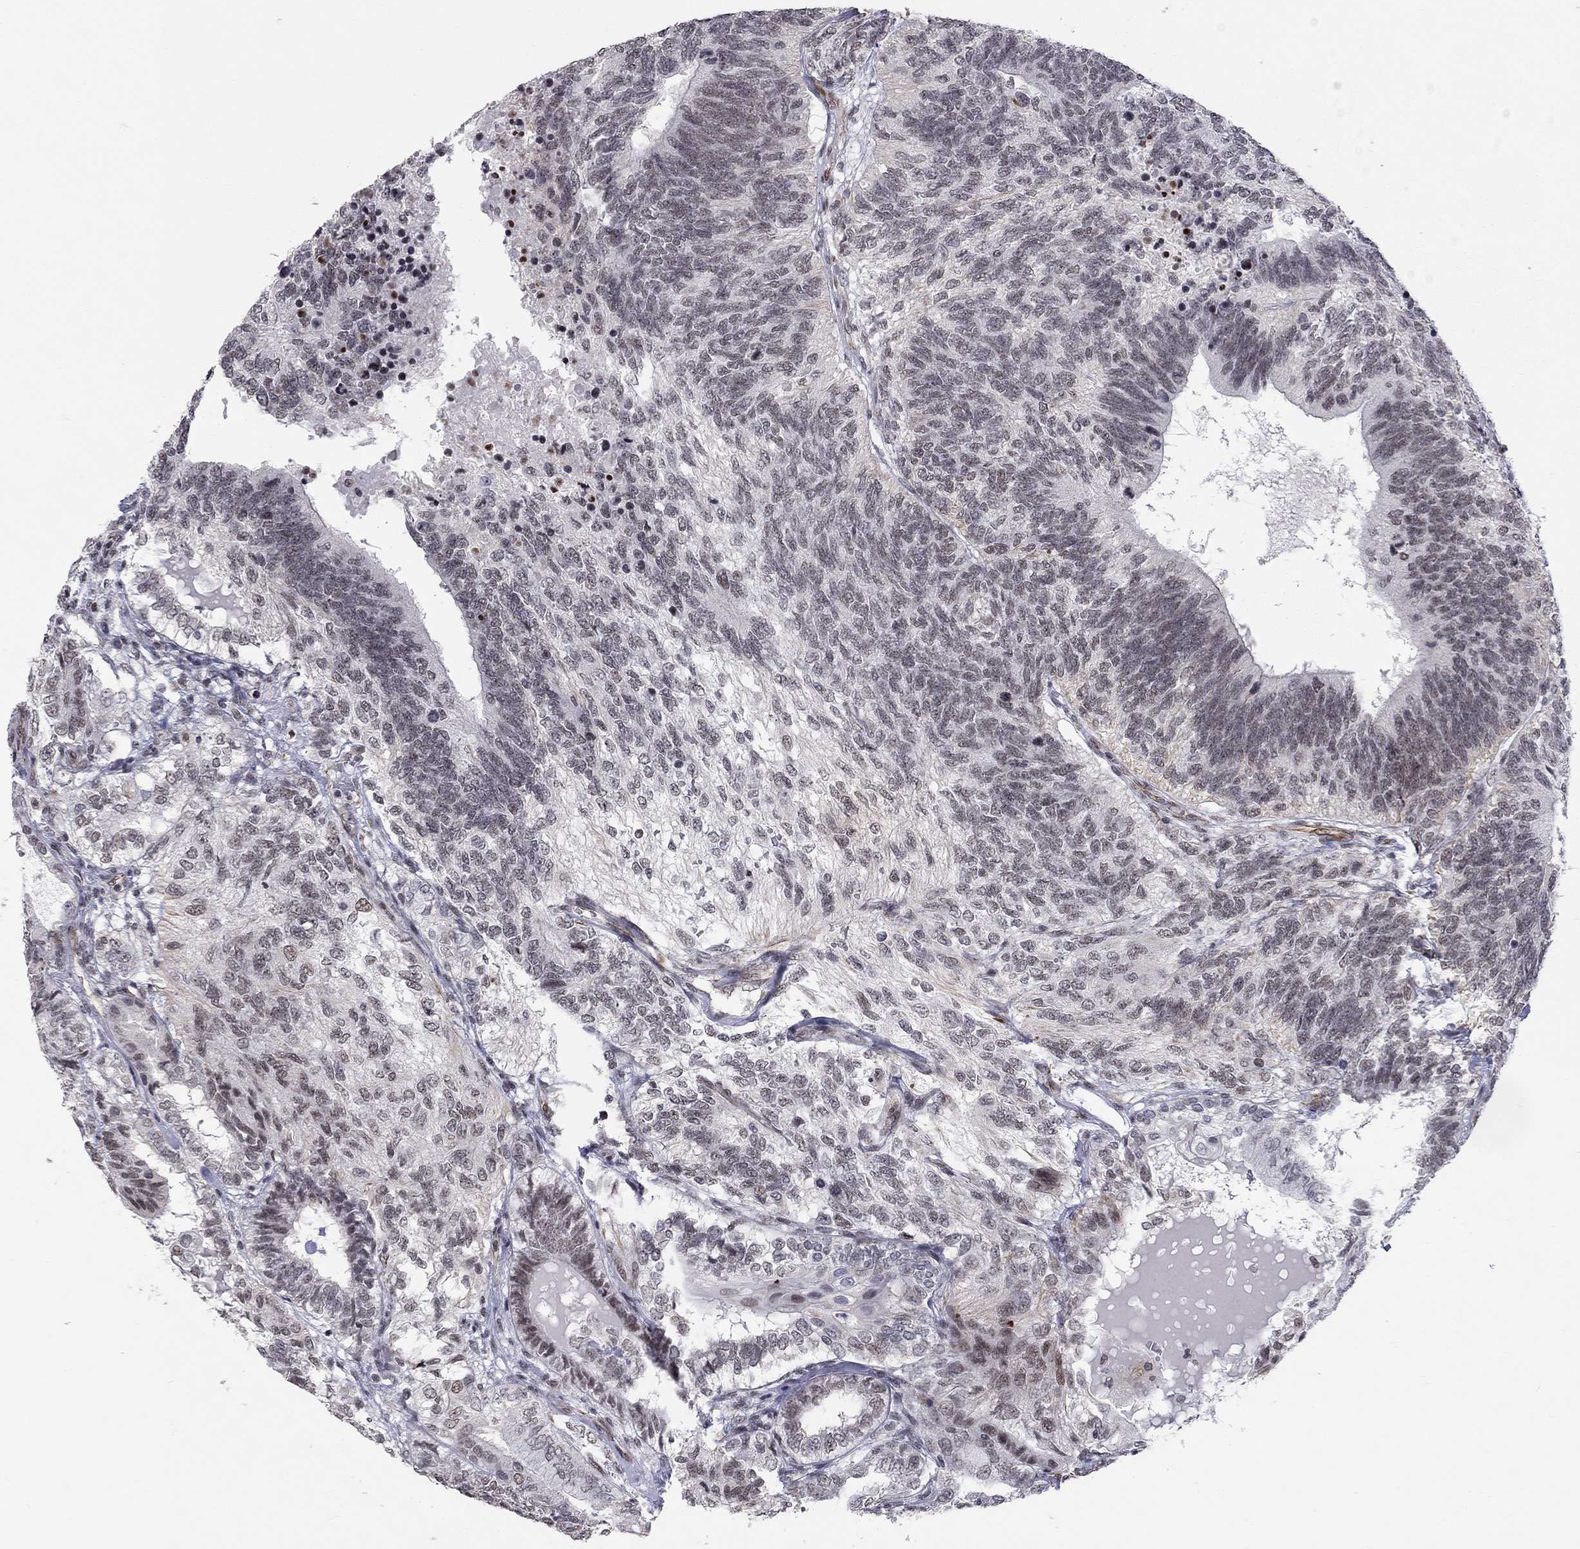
{"staining": {"intensity": "negative", "quantity": "none", "location": "none"}, "tissue": "testis cancer", "cell_type": "Tumor cells", "image_type": "cancer", "snomed": [{"axis": "morphology", "description": "Seminoma, NOS"}, {"axis": "morphology", "description": "Carcinoma, Embryonal, NOS"}, {"axis": "topography", "description": "Testis"}], "caption": "Micrograph shows no significant protein positivity in tumor cells of testis cancer.", "gene": "MTNR1B", "patient": {"sex": "male", "age": 41}}